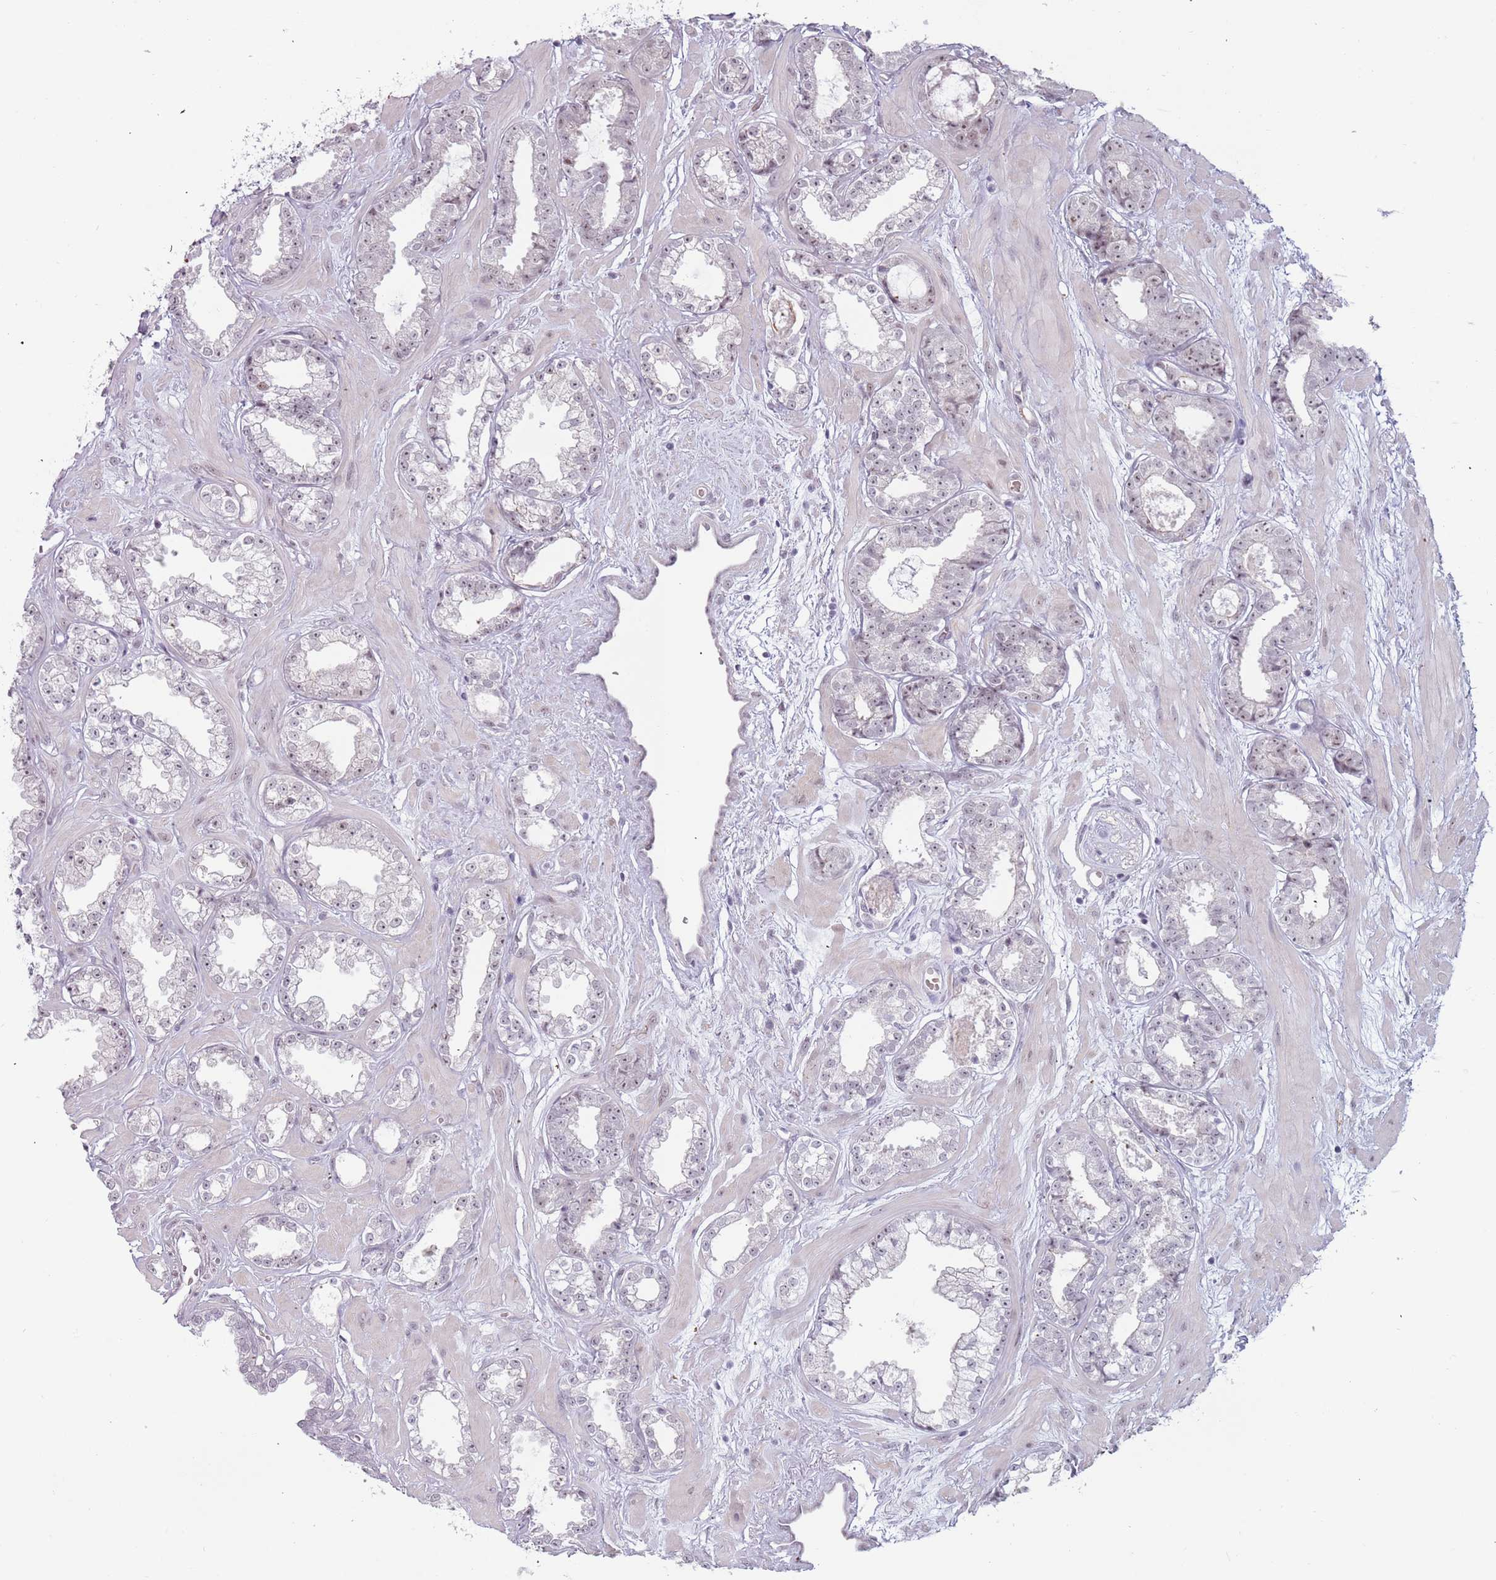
{"staining": {"intensity": "negative", "quantity": "none", "location": "none"}, "tissue": "prostate cancer", "cell_type": "Tumor cells", "image_type": "cancer", "snomed": [{"axis": "morphology", "description": "Adenocarcinoma, Low grade"}, {"axis": "topography", "description": "Prostate"}], "caption": "There is no significant staining in tumor cells of prostate cancer.", "gene": "REXO4", "patient": {"sex": "male", "age": 60}}